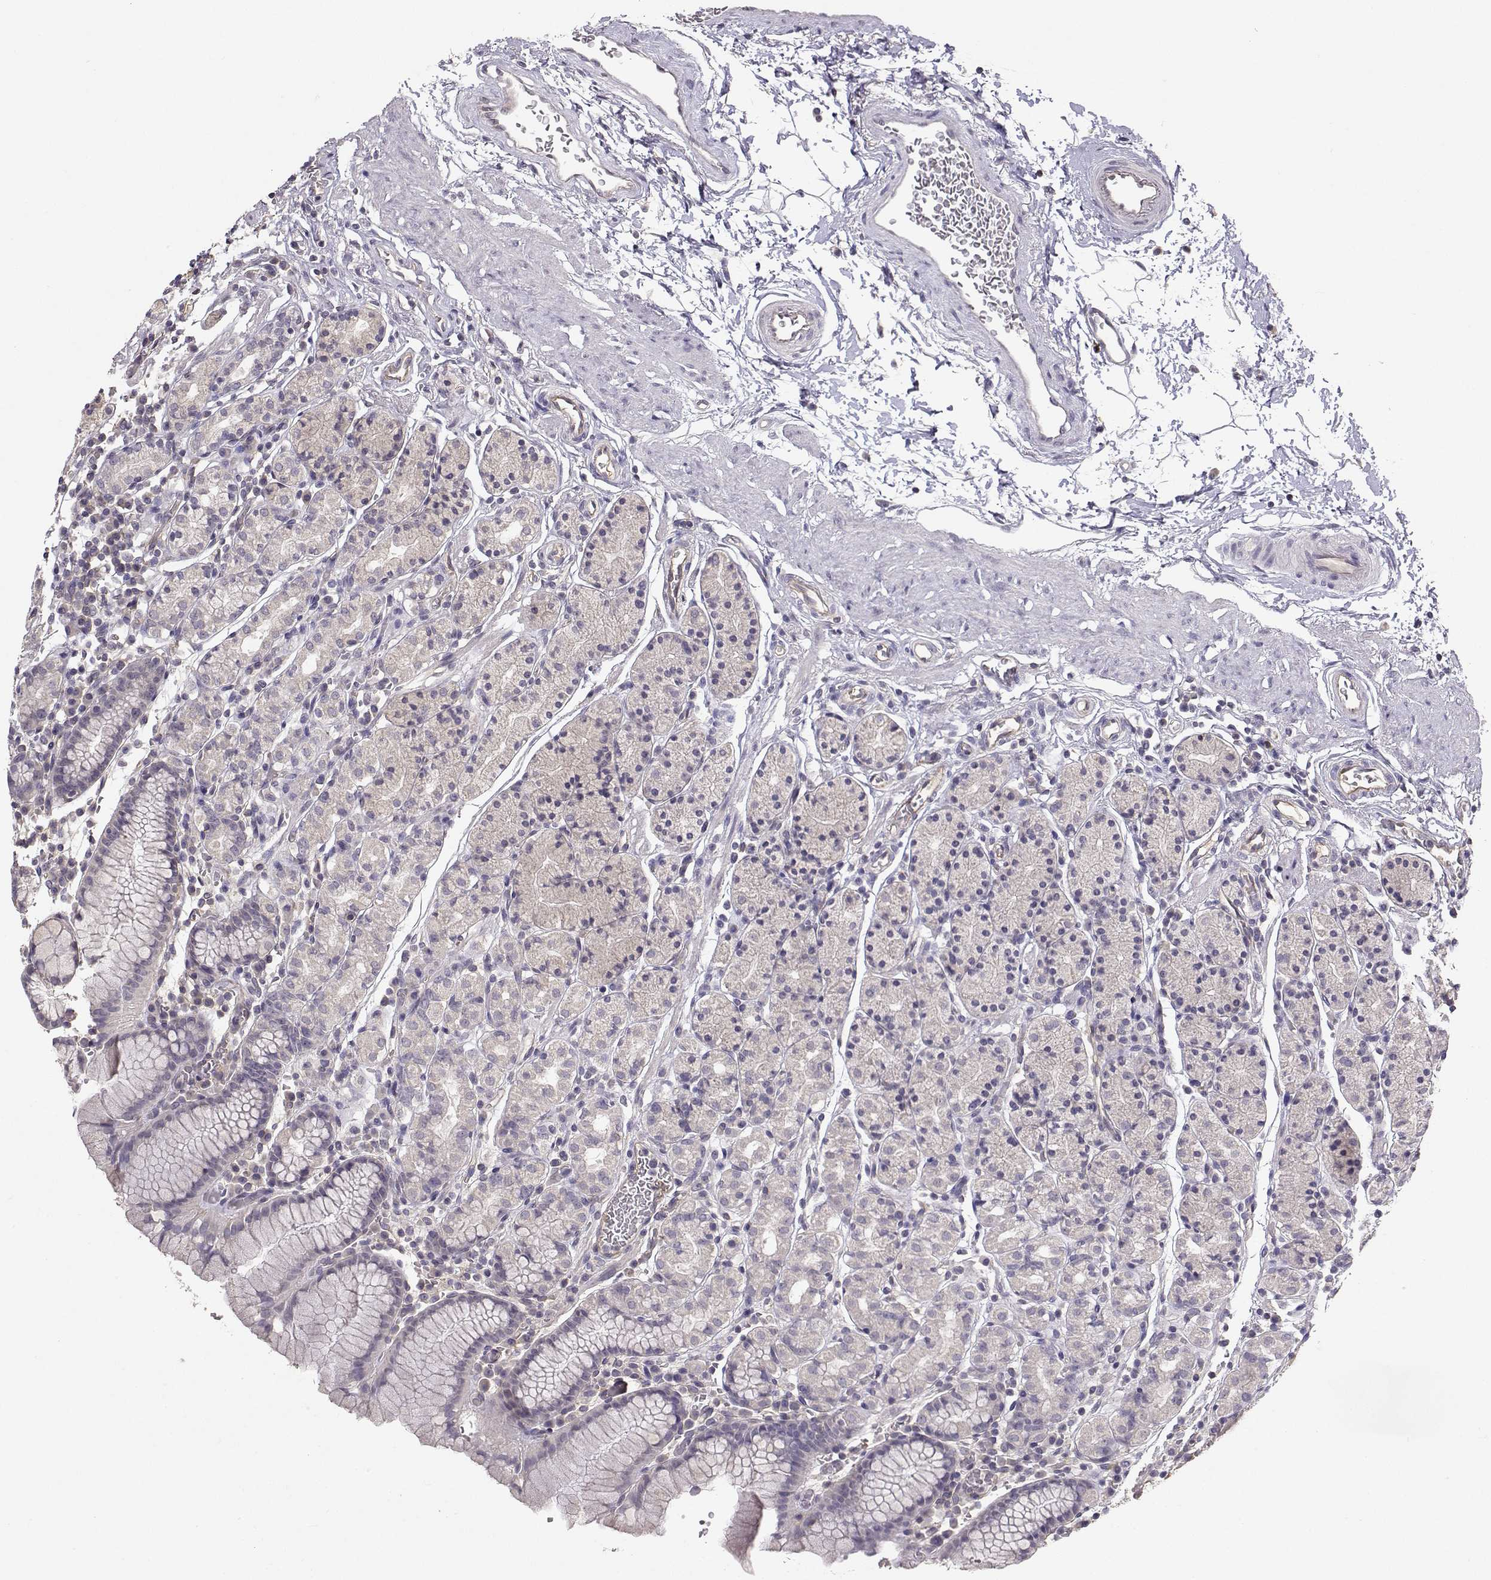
{"staining": {"intensity": "negative", "quantity": "none", "location": "none"}, "tissue": "stomach", "cell_type": "Glandular cells", "image_type": "normal", "snomed": [{"axis": "morphology", "description": "Normal tissue, NOS"}, {"axis": "topography", "description": "Stomach, upper"}, {"axis": "topography", "description": "Stomach"}], "caption": "High magnification brightfield microscopy of unremarkable stomach stained with DAB (brown) and counterstained with hematoxylin (blue): glandular cells show no significant staining.", "gene": "IFITM1", "patient": {"sex": "male", "age": 62}}